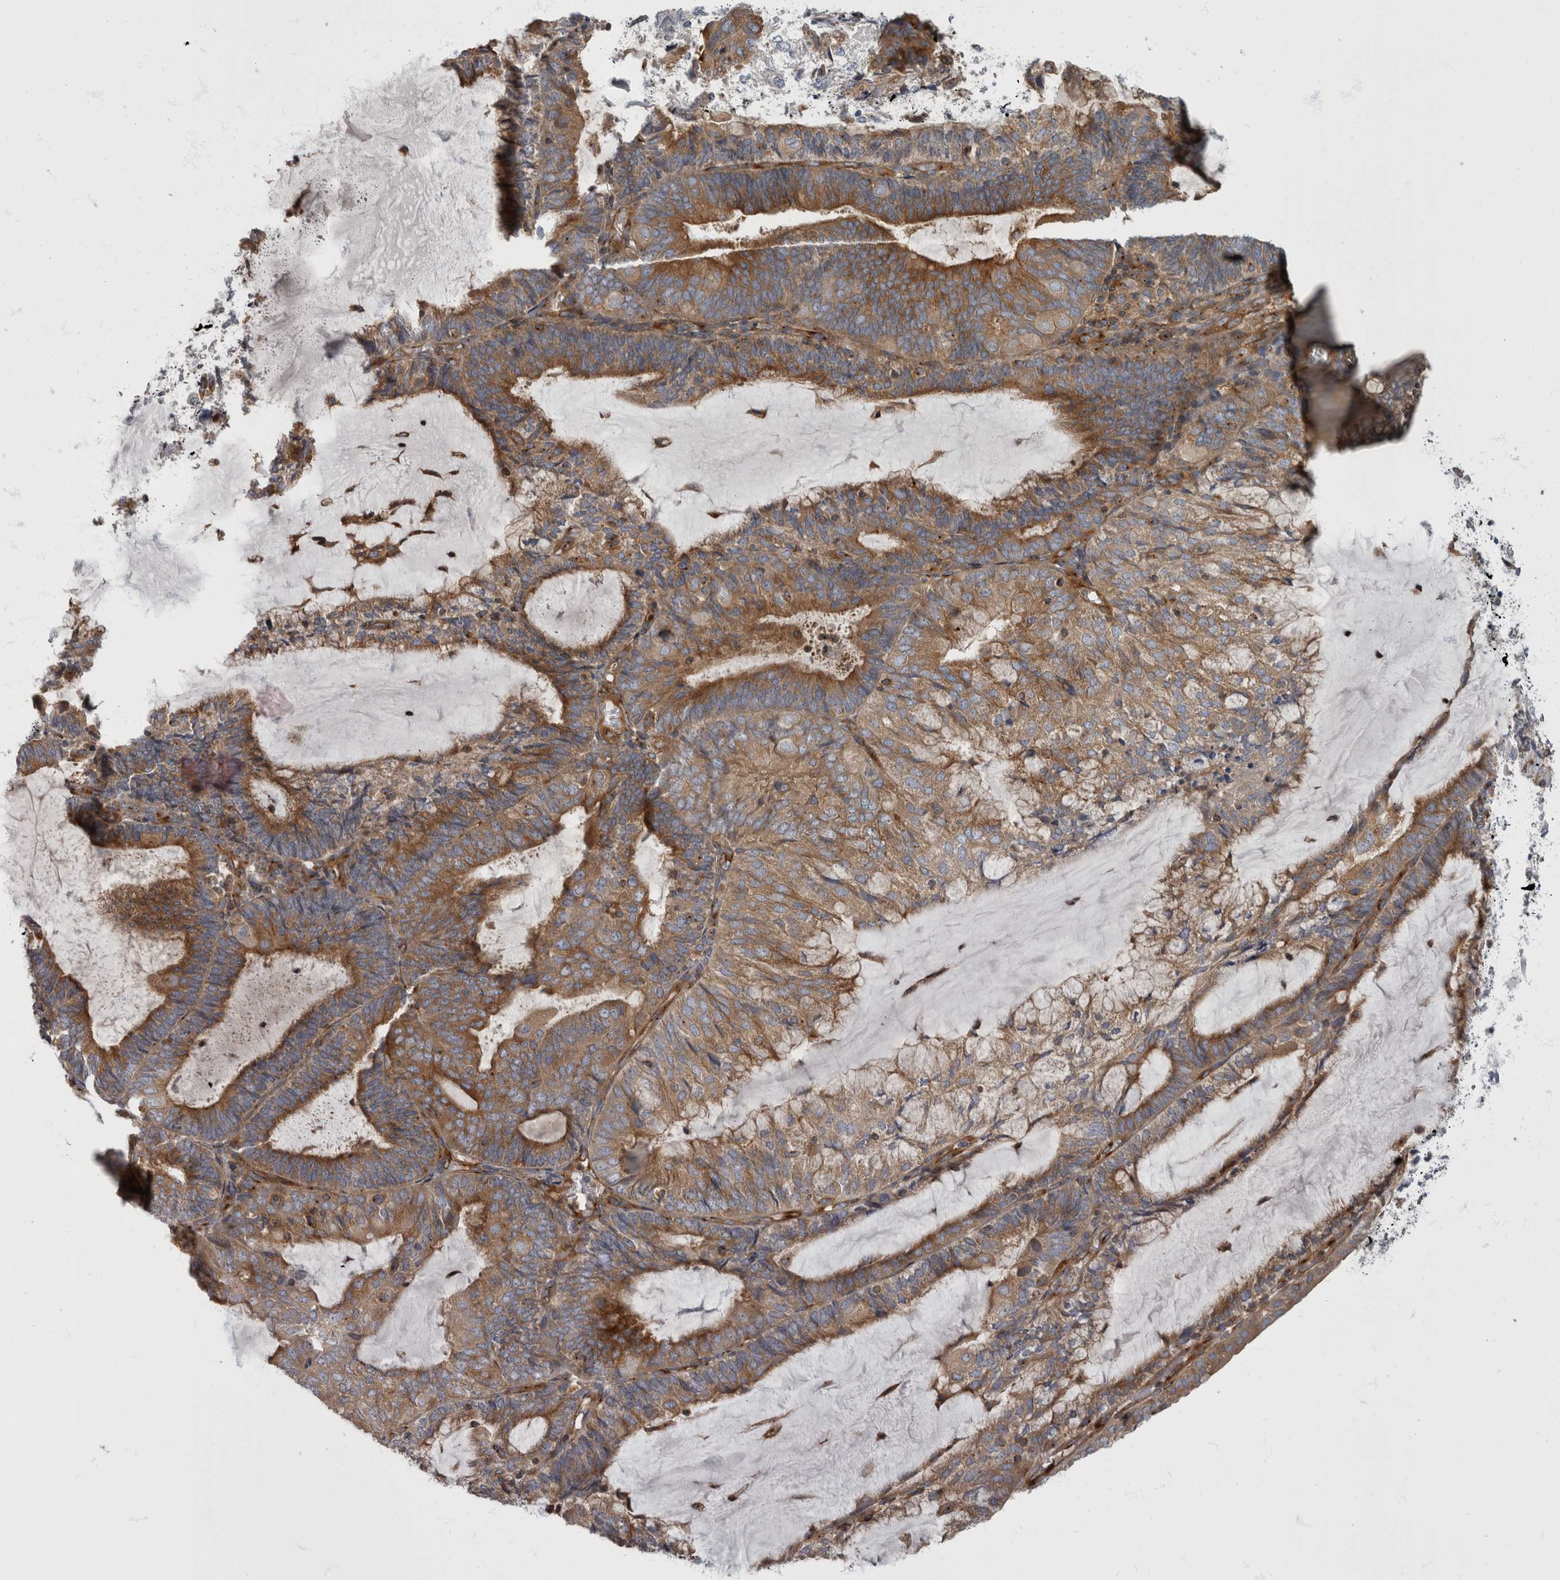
{"staining": {"intensity": "moderate", "quantity": ">75%", "location": "cytoplasmic/membranous"}, "tissue": "endometrial cancer", "cell_type": "Tumor cells", "image_type": "cancer", "snomed": [{"axis": "morphology", "description": "Adenocarcinoma, NOS"}, {"axis": "topography", "description": "Endometrium"}], "caption": "Immunohistochemistry (DAB) staining of human adenocarcinoma (endometrial) displays moderate cytoplasmic/membranous protein staining in approximately >75% of tumor cells. (brown staining indicates protein expression, while blue staining denotes nuclei).", "gene": "HOOK3", "patient": {"sex": "female", "age": 81}}